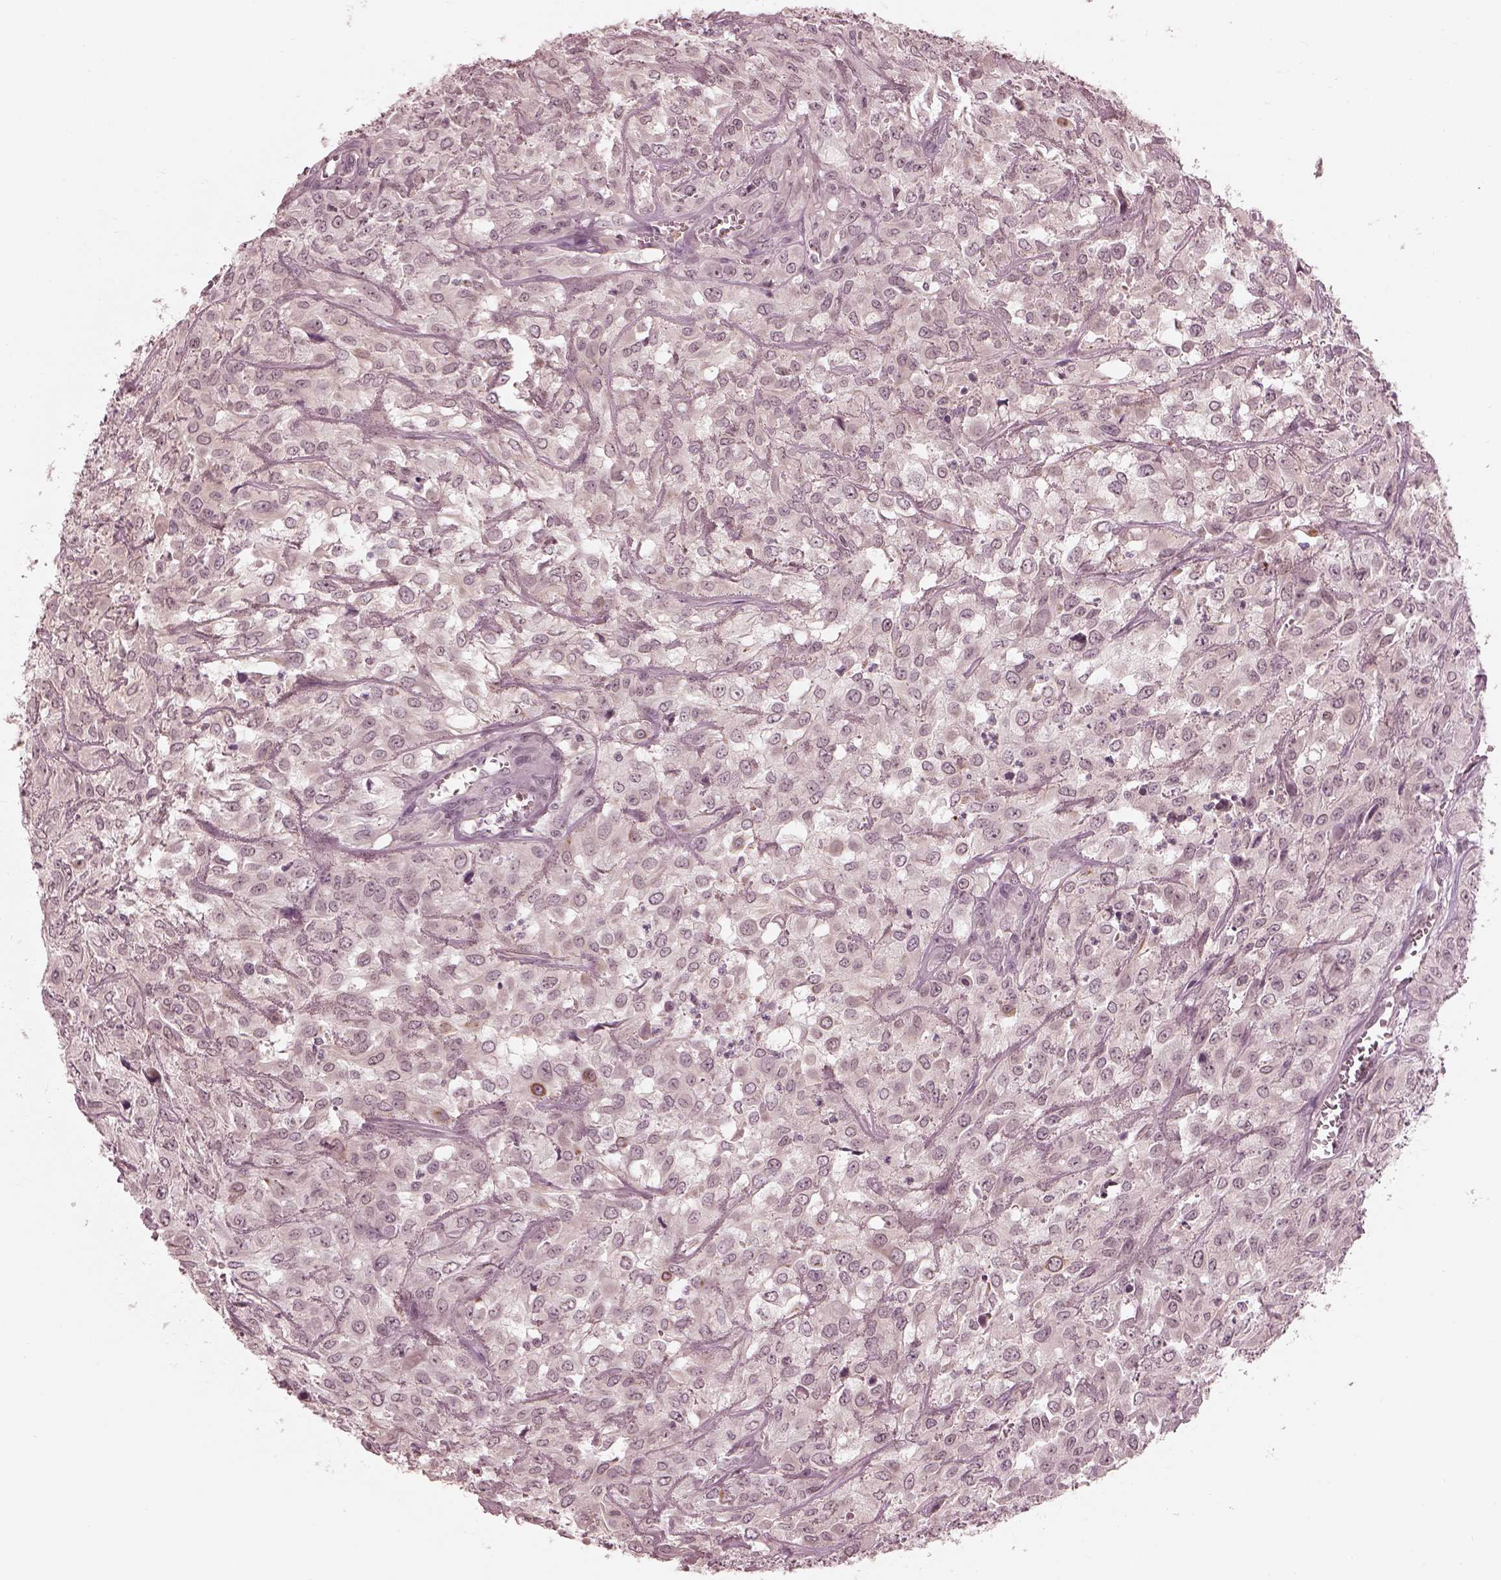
{"staining": {"intensity": "negative", "quantity": "none", "location": "none"}, "tissue": "urothelial cancer", "cell_type": "Tumor cells", "image_type": "cancer", "snomed": [{"axis": "morphology", "description": "Urothelial carcinoma, High grade"}, {"axis": "topography", "description": "Urinary bladder"}], "caption": "Tumor cells are negative for protein expression in human high-grade urothelial carcinoma.", "gene": "IQCG", "patient": {"sex": "male", "age": 67}}